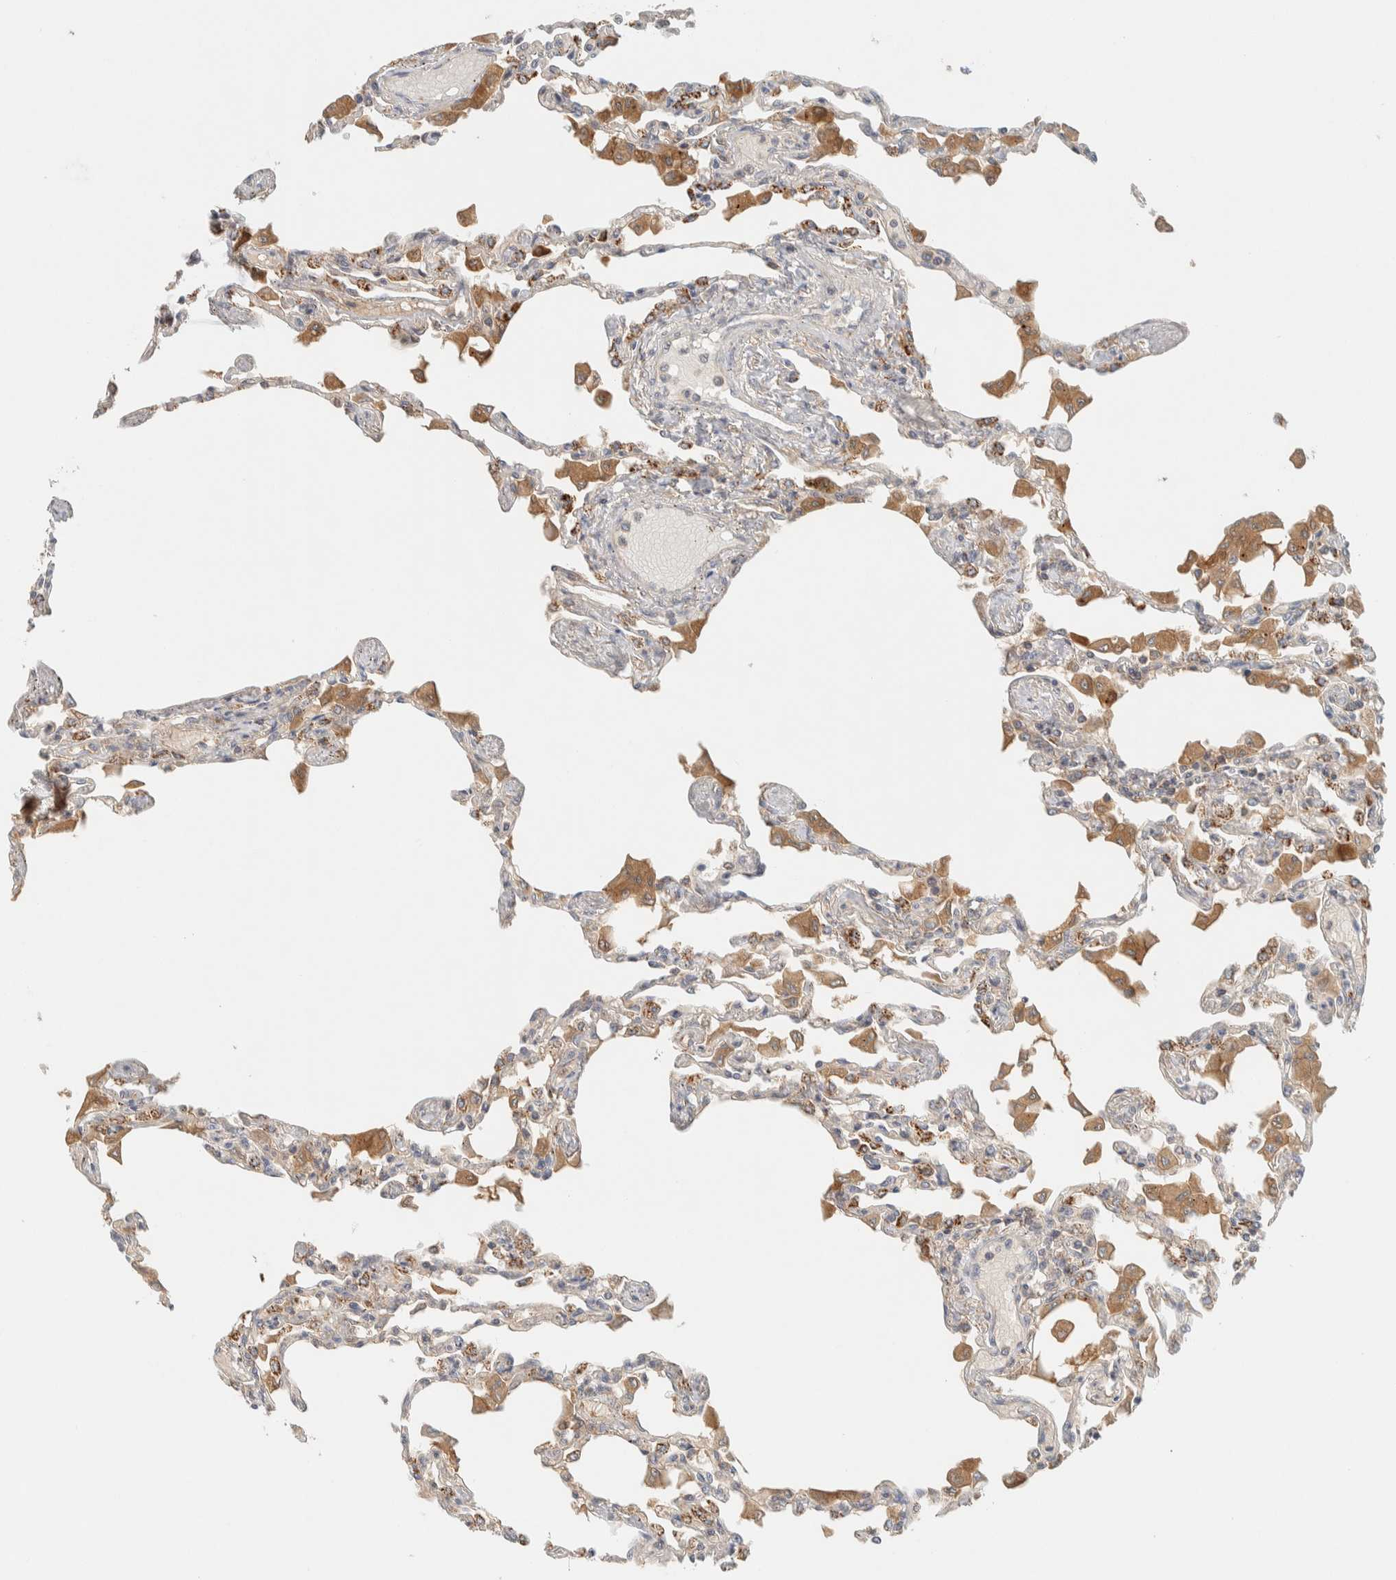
{"staining": {"intensity": "moderate", "quantity": "<25%", "location": "cytoplasmic/membranous"}, "tissue": "lung", "cell_type": "Alveolar cells", "image_type": "normal", "snomed": [{"axis": "morphology", "description": "Normal tissue, NOS"}, {"axis": "topography", "description": "Bronchus"}, {"axis": "topography", "description": "Lung"}], "caption": "Moderate cytoplasmic/membranous staining for a protein is appreciated in approximately <25% of alveolar cells of normal lung using immunohistochemistry (IHC).", "gene": "FAM167A", "patient": {"sex": "female", "age": 49}}